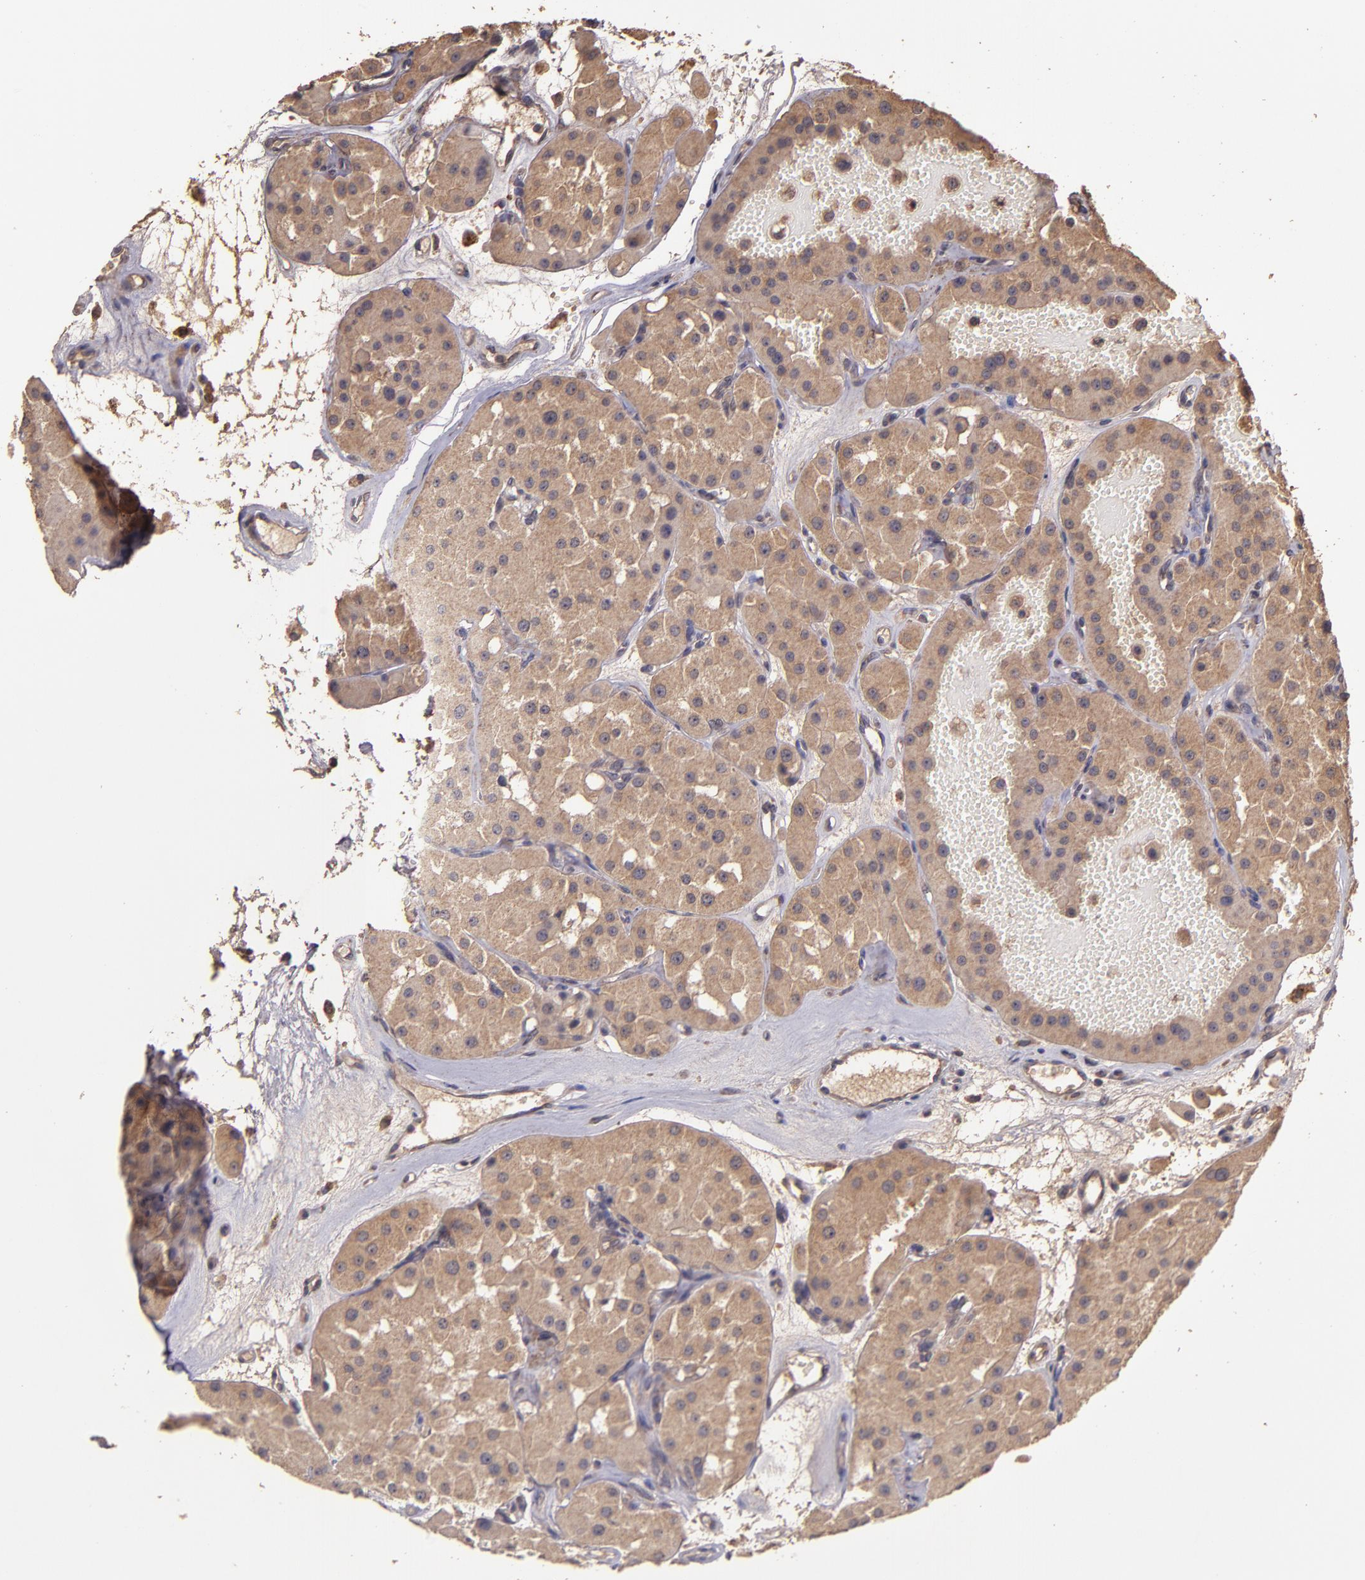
{"staining": {"intensity": "moderate", "quantity": ">75%", "location": "cytoplasmic/membranous"}, "tissue": "renal cancer", "cell_type": "Tumor cells", "image_type": "cancer", "snomed": [{"axis": "morphology", "description": "Adenocarcinoma, uncertain malignant potential"}, {"axis": "topography", "description": "Kidney"}], "caption": "A photomicrograph of human adenocarcinoma,  uncertain malignant potential (renal) stained for a protein displays moderate cytoplasmic/membranous brown staining in tumor cells. (DAB IHC, brown staining for protein, blue staining for nuclei).", "gene": "HECTD1", "patient": {"sex": "male", "age": 63}}